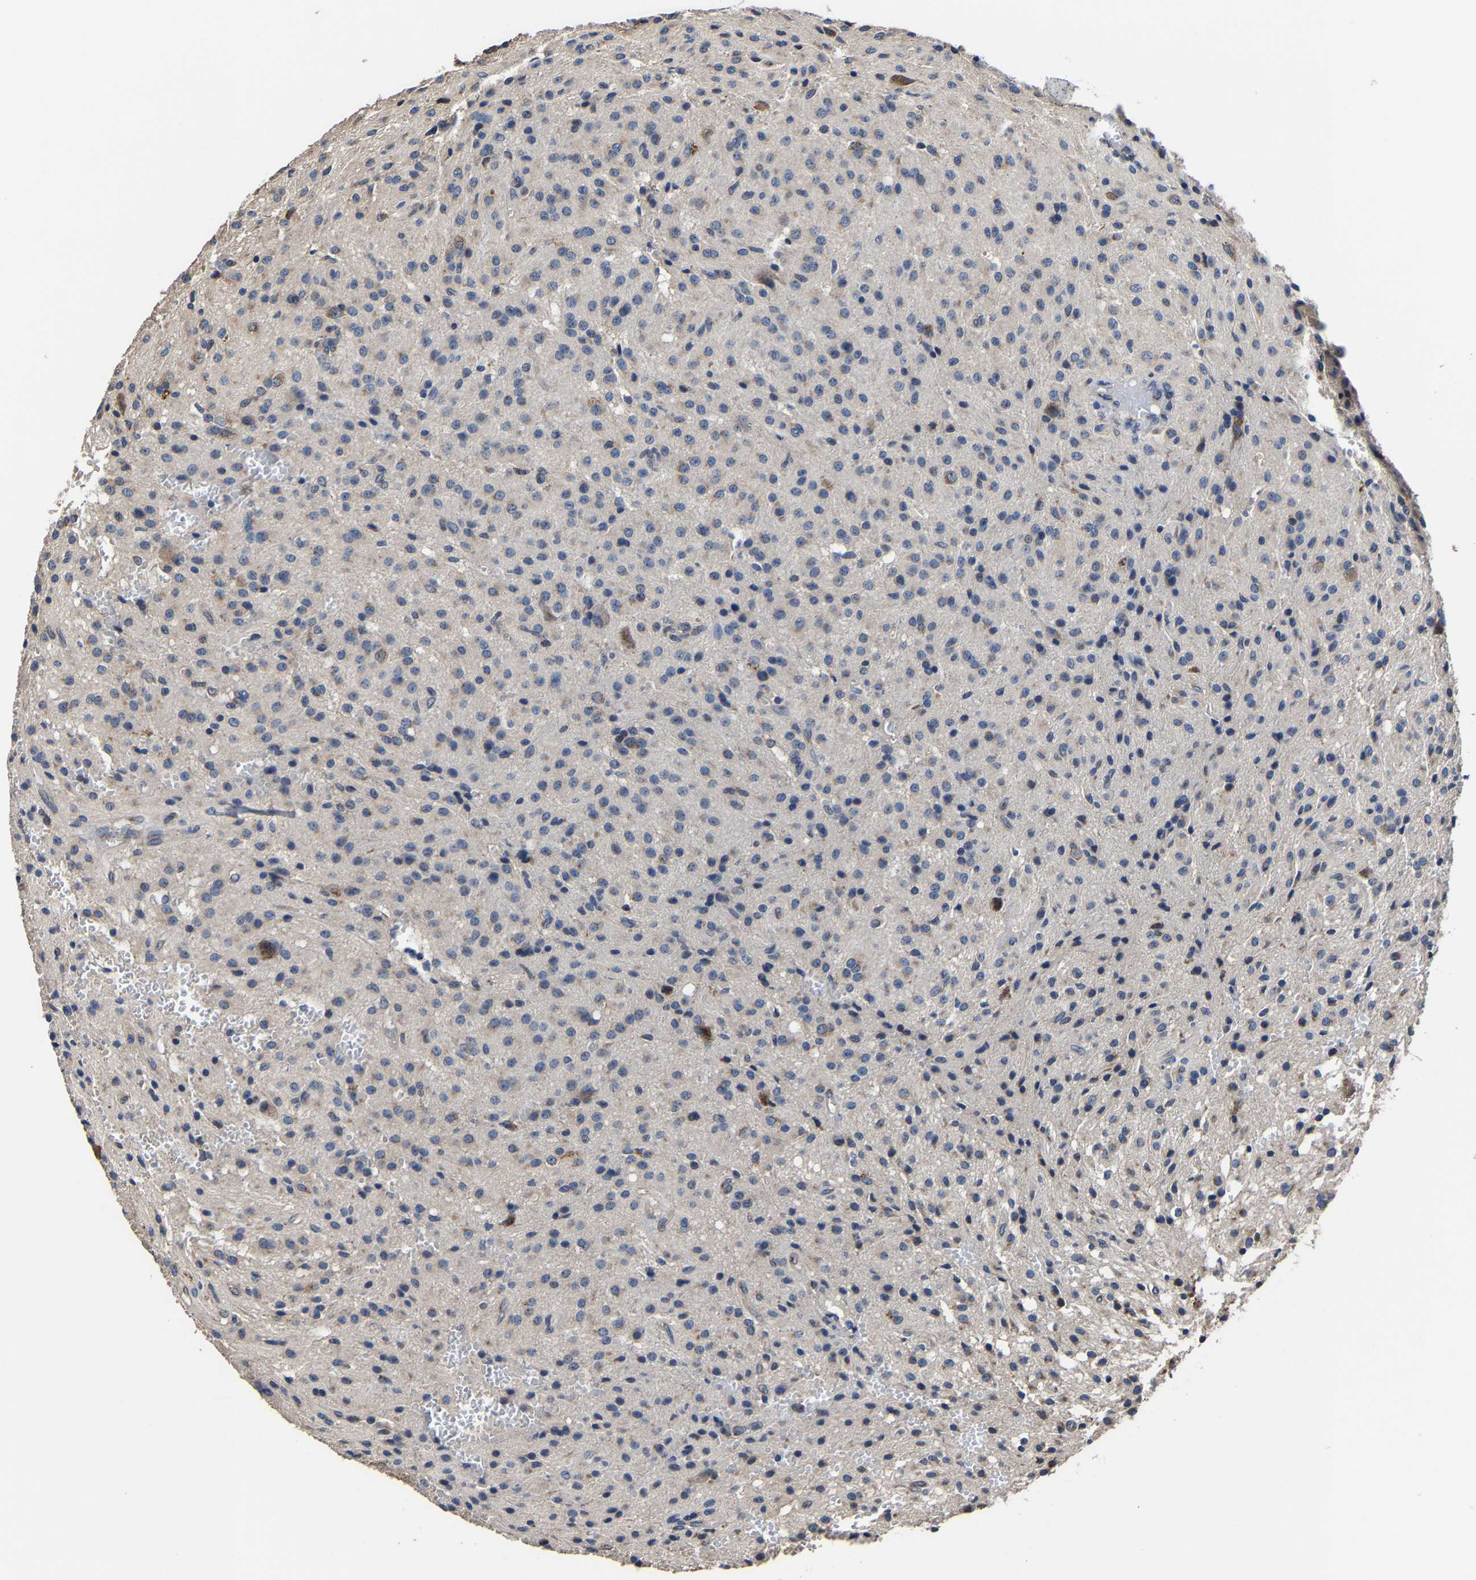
{"staining": {"intensity": "negative", "quantity": "none", "location": "none"}, "tissue": "glioma", "cell_type": "Tumor cells", "image_type": "cancer", "snomed": [{"axis": "morphology", "description": "Glioma, malignant, High grade"}, {"axis": "topography", "description": "Brain"}], "caption": "High power microscopy micrograph of an IHC image of high-grade glioma (malignant), revealing no significant staining in tumor cells. (DAB (3,3'-diaminobenzidine) IHC visualized using brightfield microscopy, high magnification).", "gene": "EBAG9", "patient": {"sex": "female", "age": 59}}